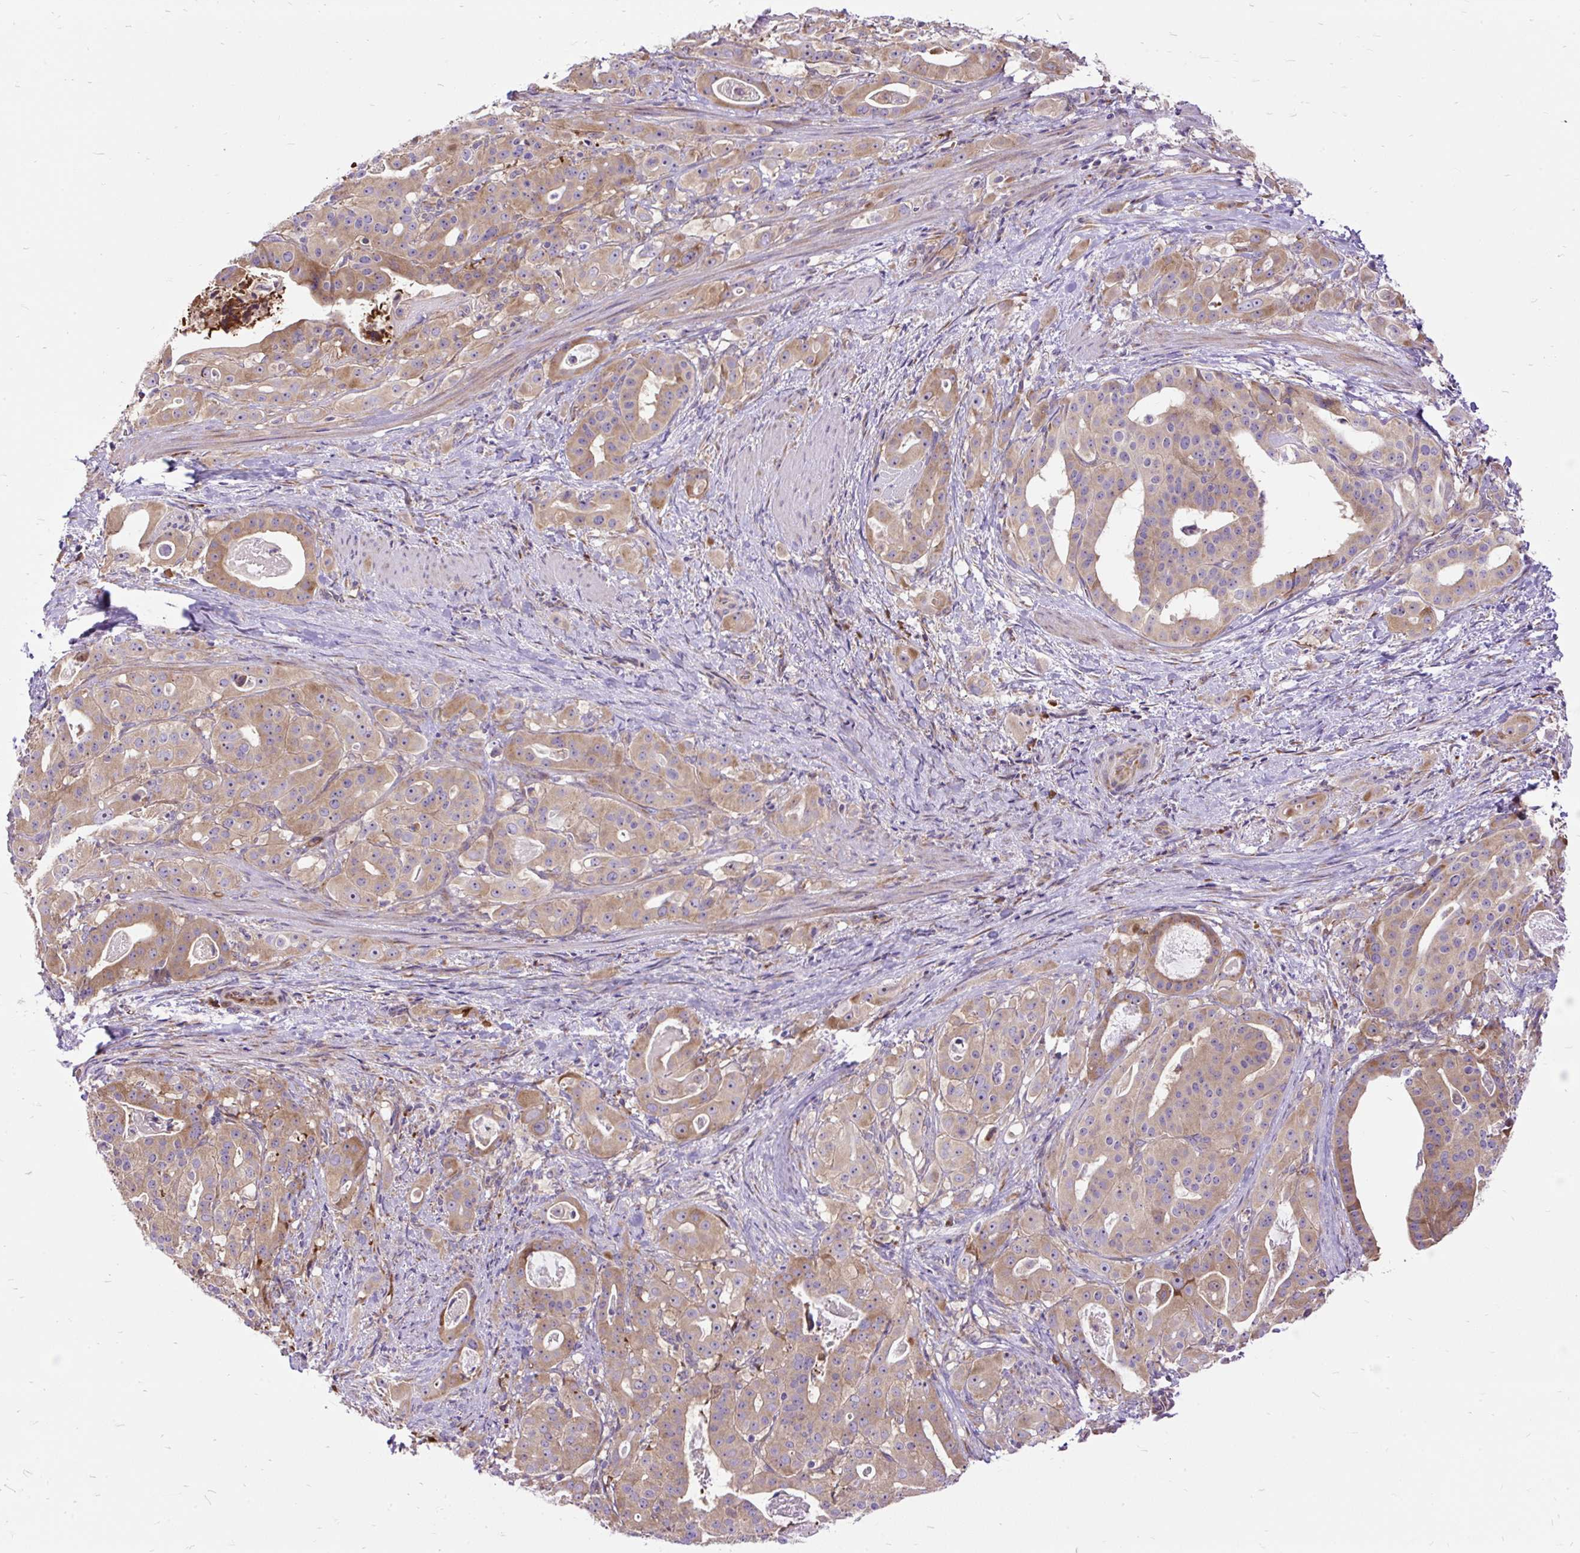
{"staining": {"intensity": "moderate", "quantity": ">75%", "location": "cytoplasmic/membranous"}, "tissue": "stomach cancer", "cell_type": "Tumor cells", "image_type": "cancer", "snomed": [{"axis": "morphology", "description": "Adenocarcinoma, NOS"}, {"axis": "topography", "description": "Stomach"}], "caption": "The immunohistochemical stain shows moderate cytoplasmic/membranous expression in tumor cells of adenocarcinoma (stomach) tissue.", "gene": "RPS5", "patient": {"sex": "male", "age": 48}}